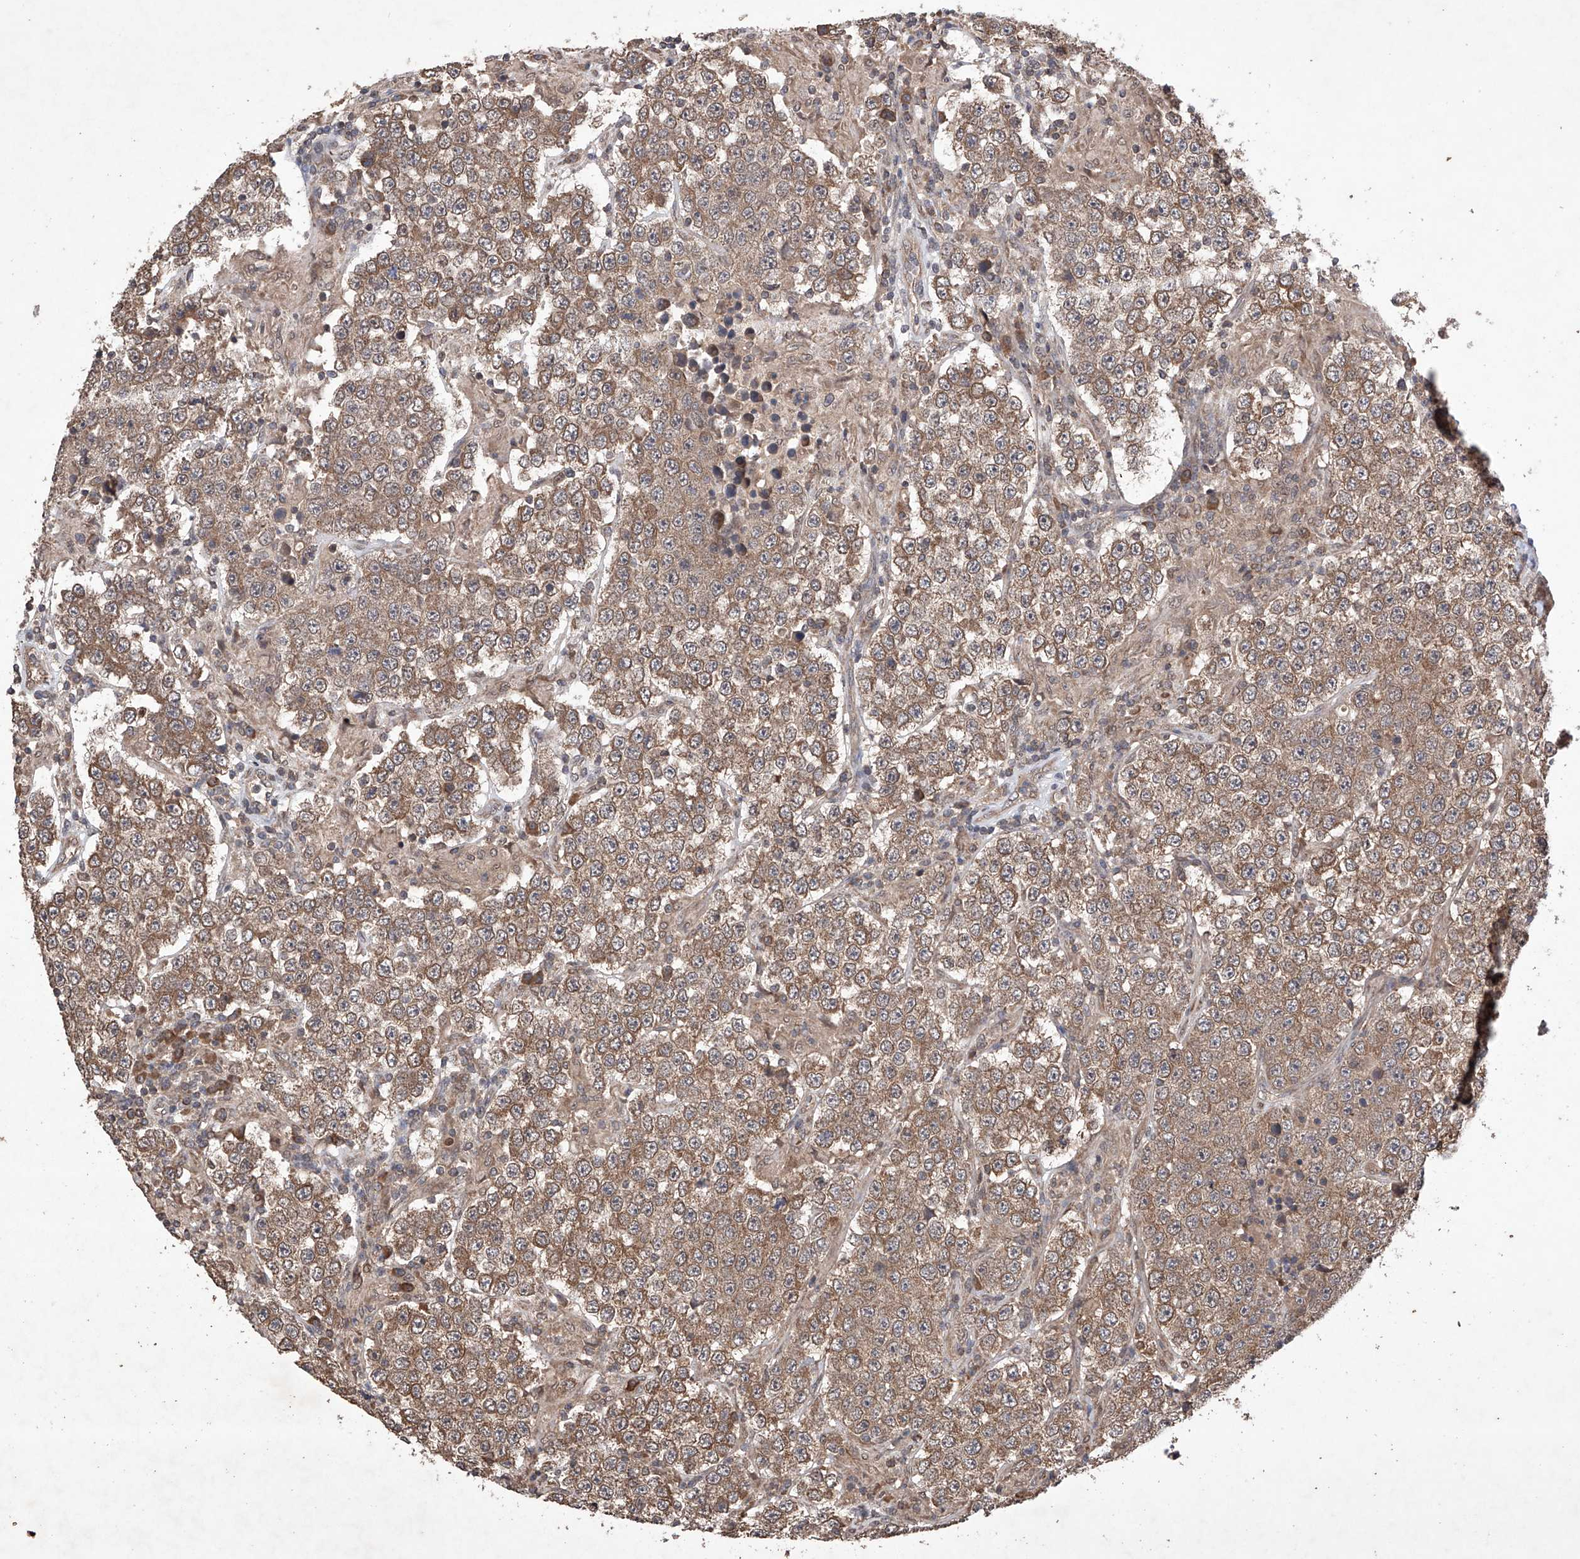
{"staining": {"intensity": "moderate", "quantity": ">75%", "location": "cytoplasmic/membranous"}, "tissue": "testis cancer", "cell_type": "Tumor cells", "image_type": "cancer", "snomed": [{"axis": "morphology", "description": "Normal tissue, NOS"}, {"axis": "morphology", "description": "Urothelial carcinoma, High grade"}, {"axis": "morphology", "description": "Seminoma, NOS"}, {"axis": "morphology", "description": "Carcinoma, Embryonal, NOS"}, {"axis": "topography", "description": "Urinary bladder"}, {"axis": "topography", "description": "Testis"}], "caption": "Immunohistochemical staining of testis cancer demonstrates moderate cytoplasmic/membranous protein positivity in approximately >75% of tumor cells. The protein is stained brown, and the nuclei are stained in blue (DAB (3,3'-diaminobenzidine) IHC with brightfield microscopy, high magnification).", "gene": "LURAP1", "patient": {"sex": "male", "age": 41}}